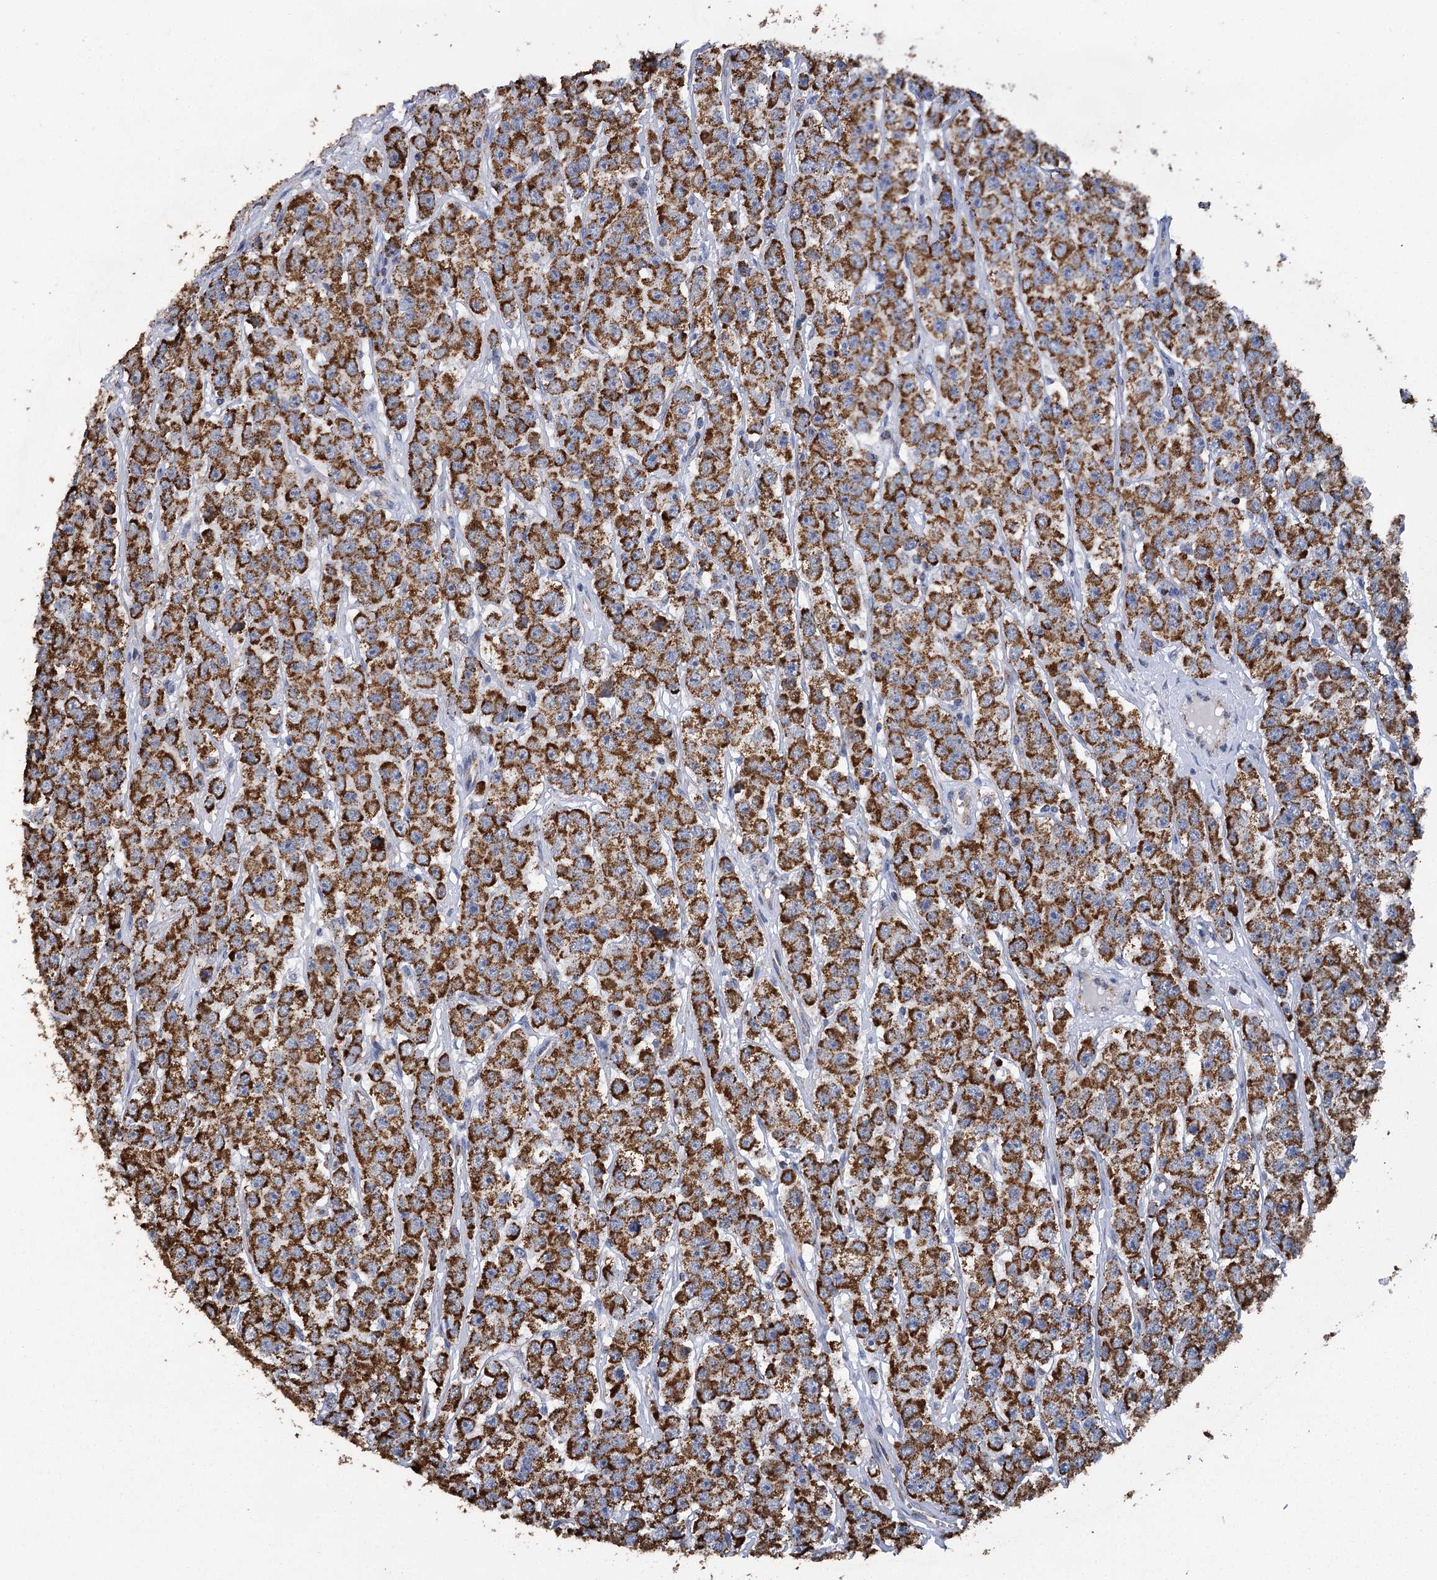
{"staining": {"intensity": "strong", "quantity": ">75%", "location": "cytoplasmic/membranous"}, "tissue": "testis cancer", "cell_type": "Tumor cells", "image_type": "cancer", "snomed": [{"axis": "morphology", "description": "Seminoma, NOS"}, {"axis": "topography", "description": "Testis"}], "caption": "Immunohistochemistry (IHC) (DAB (3,3'-diaminobenzidine)) staining of human testis seminoma exhibits strong cytoplasmic/membranous protein staining in about >75% of tumor cells.", "gene": "CCDC73", "patient": {"sex": "male", "age": 28}}